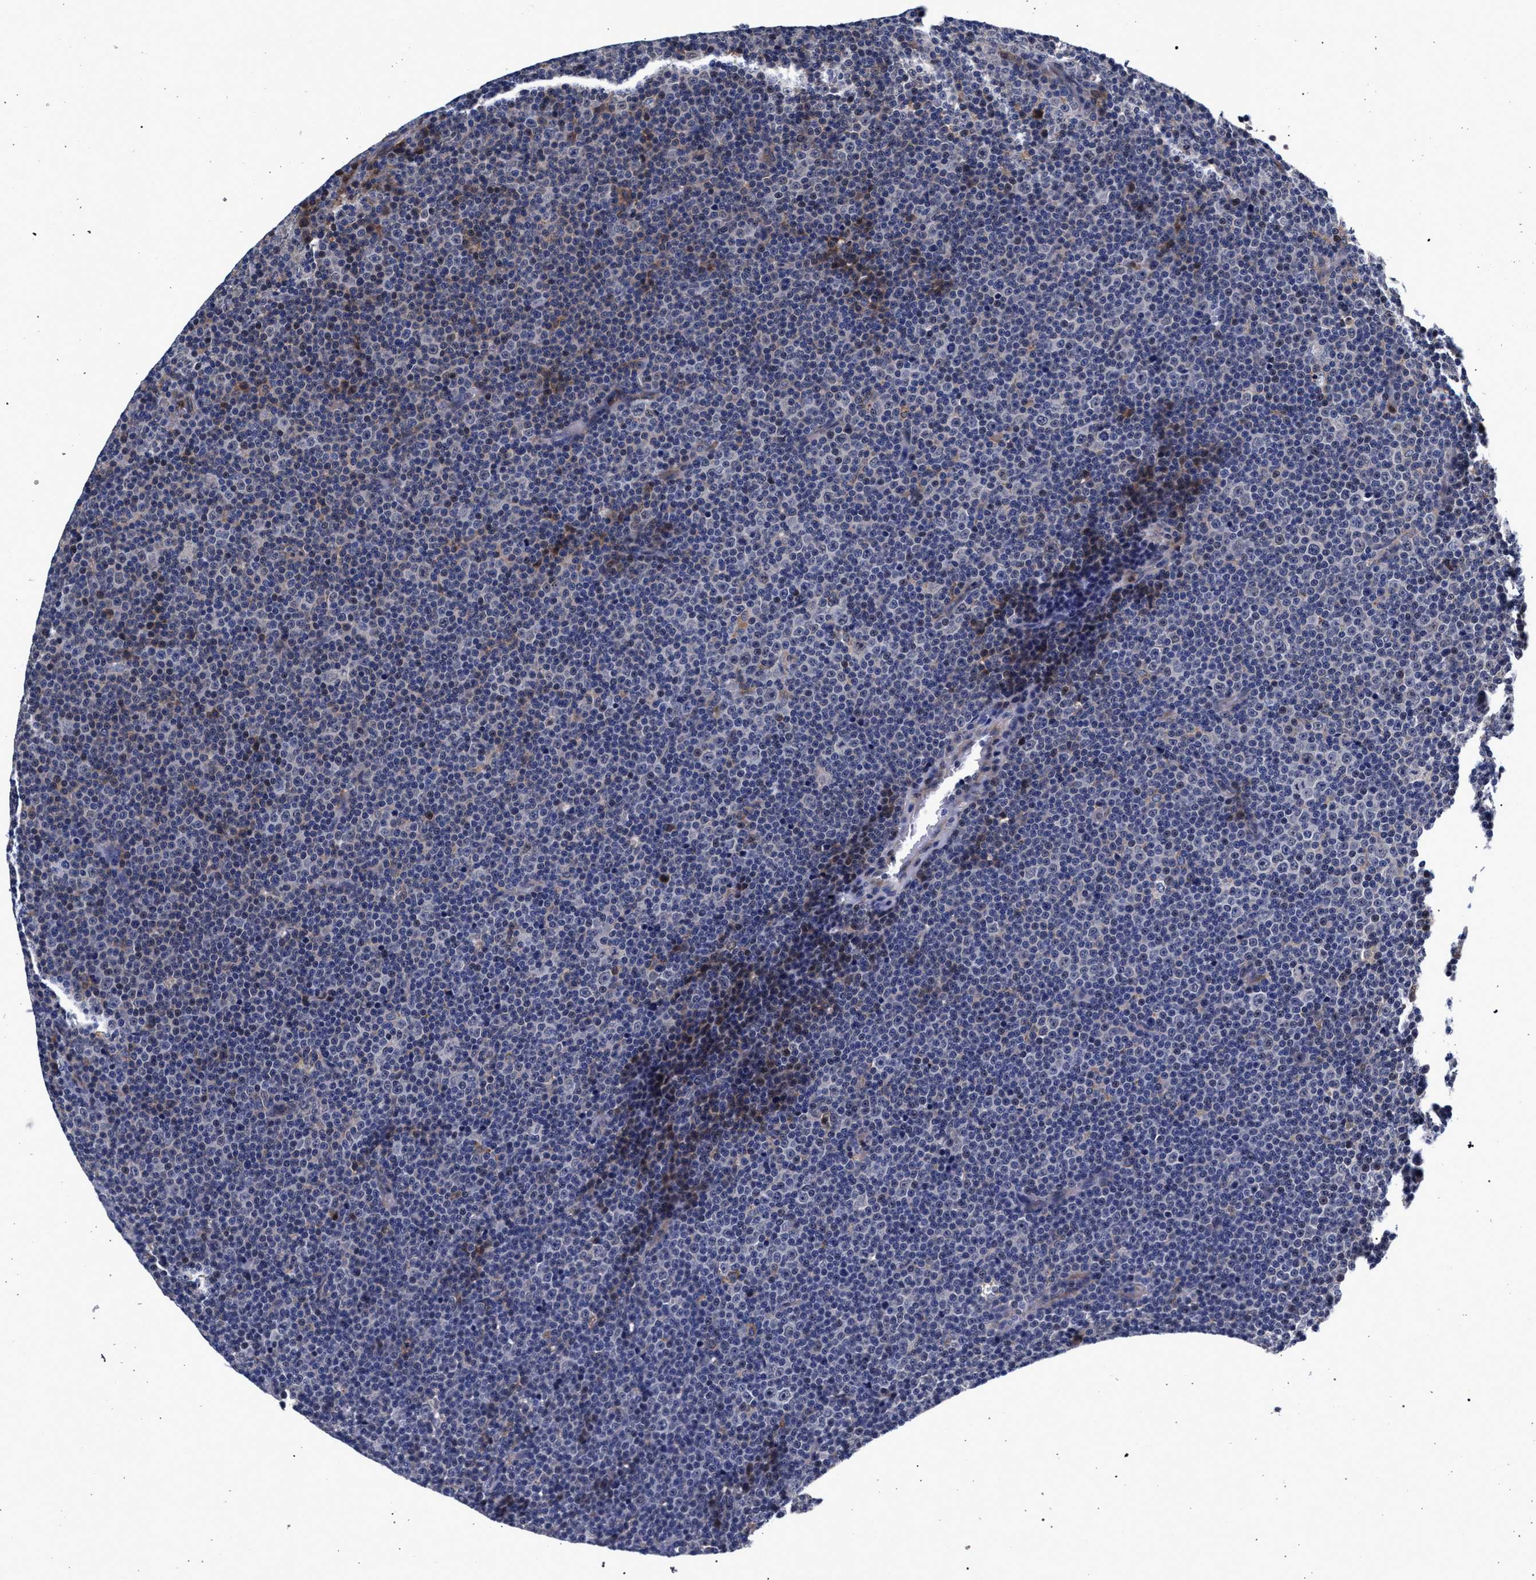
{"staining": {"intensity": "negative", "quantity": "none", "location": "none"}, "tissue": "lymphoma", "cell_type": "Tumor cells", "image_type": "cancer", "snomed": [{"axis": "morphology", "description": "Malignant lymphoma, non-Hodgkin's type, Low grade"}, {"axis": "topography", "description": "Lymph node"}], "caption": "Lymphoma was stained to show a protein in brown. There is no significant expression in tumor cells.", "gene": "ZNF462", "patient": {"sex": "female", "age": 67}}